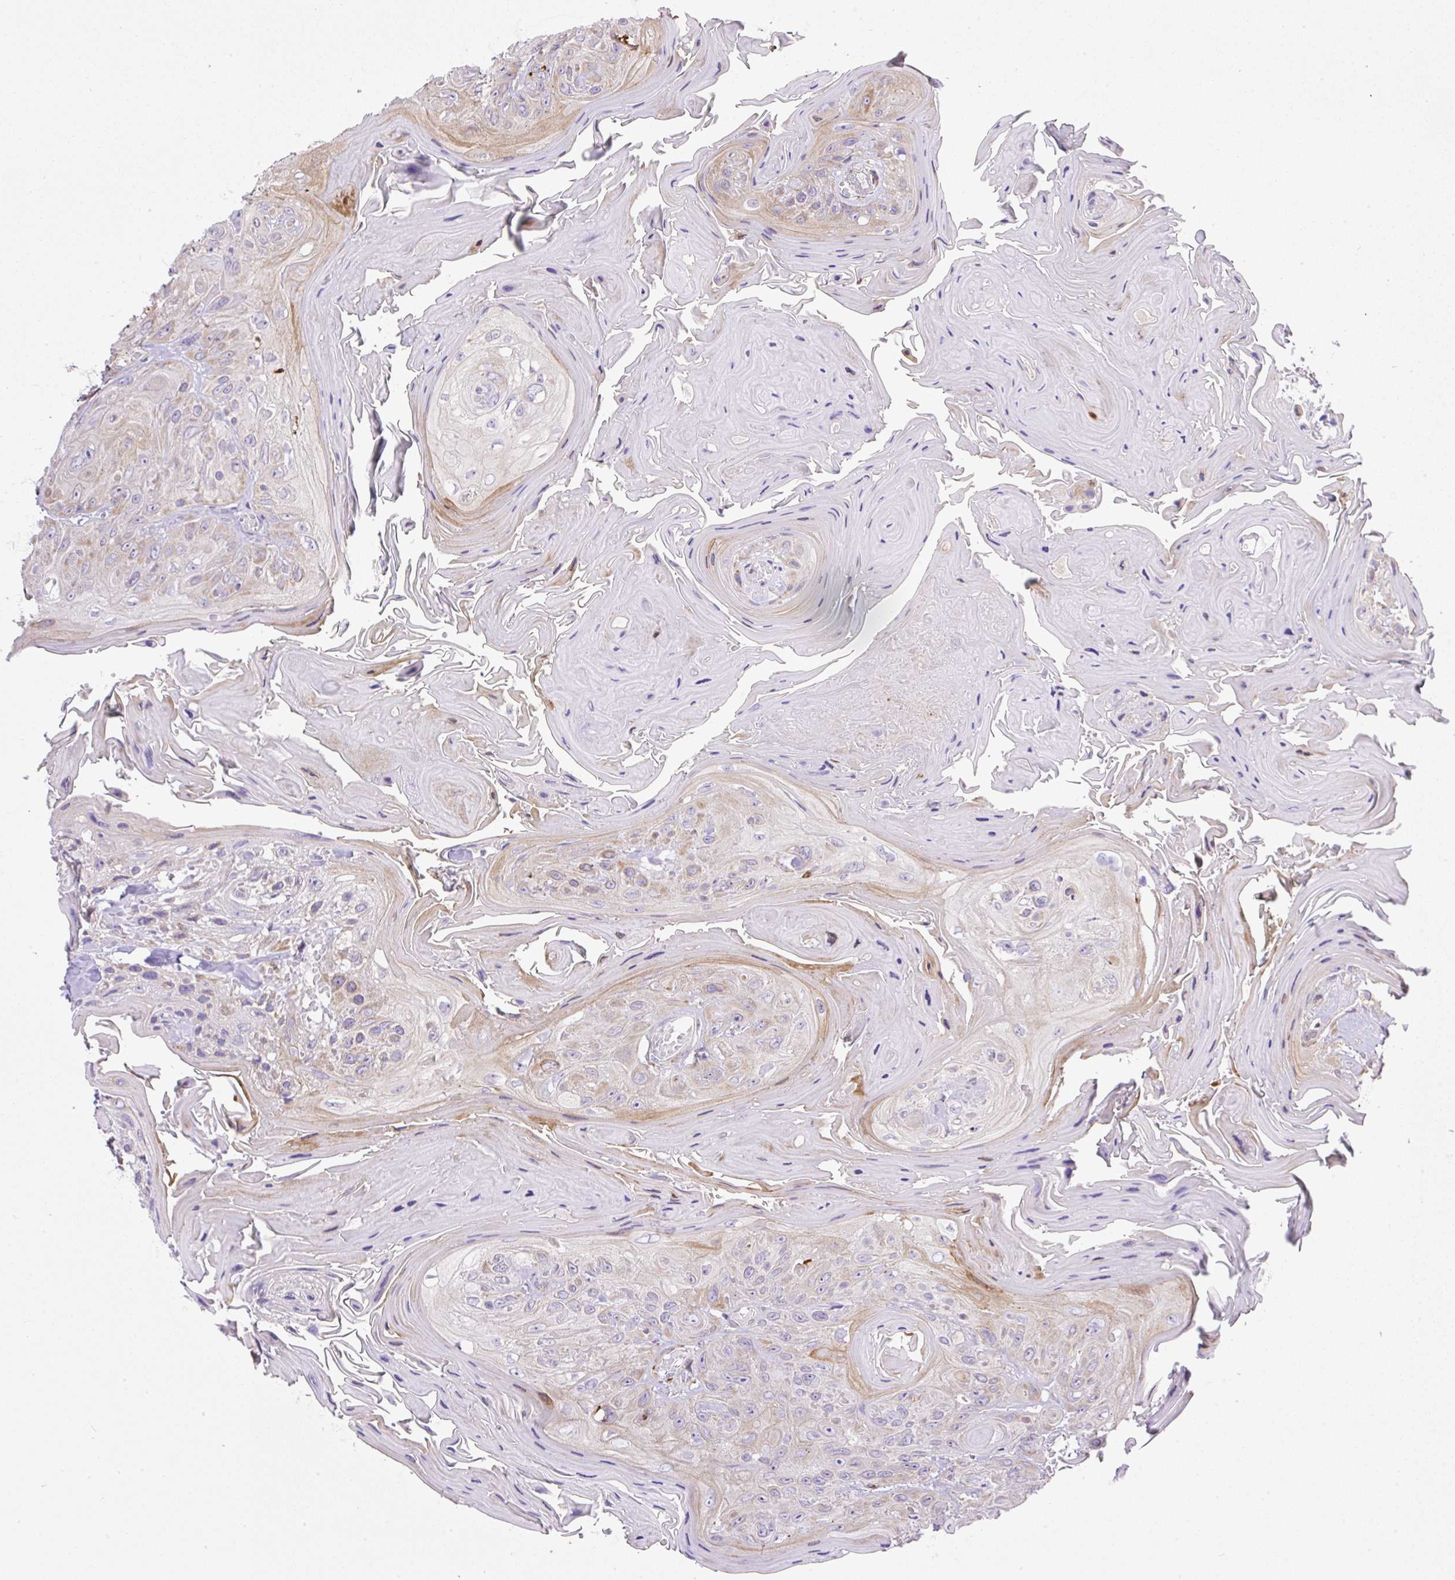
{"staining": {"intensity": "moderate", "quantity": "<25%", "location": "cytoplasmic/membranous"}, "tissue": "head and neck cancer", "cell_type": "Tumor cells", "image_type": "cancer", "snomed": [{"axis": "morphology", "description": "Squamous cell carcinoma, NOS"}, {"axis": "topography", "description": "Head-Neck"}], "caption": "This photomicrograph demonstrates head and neck cancer stained with IHC to label a protein in brown. The cytoplasmic/membranous of tumor cells show moderate positivity for the protein. Nuclei are counter-stained blue.", "gene": "POFUT1", "patient": {"sex": "female", "age": 59}}